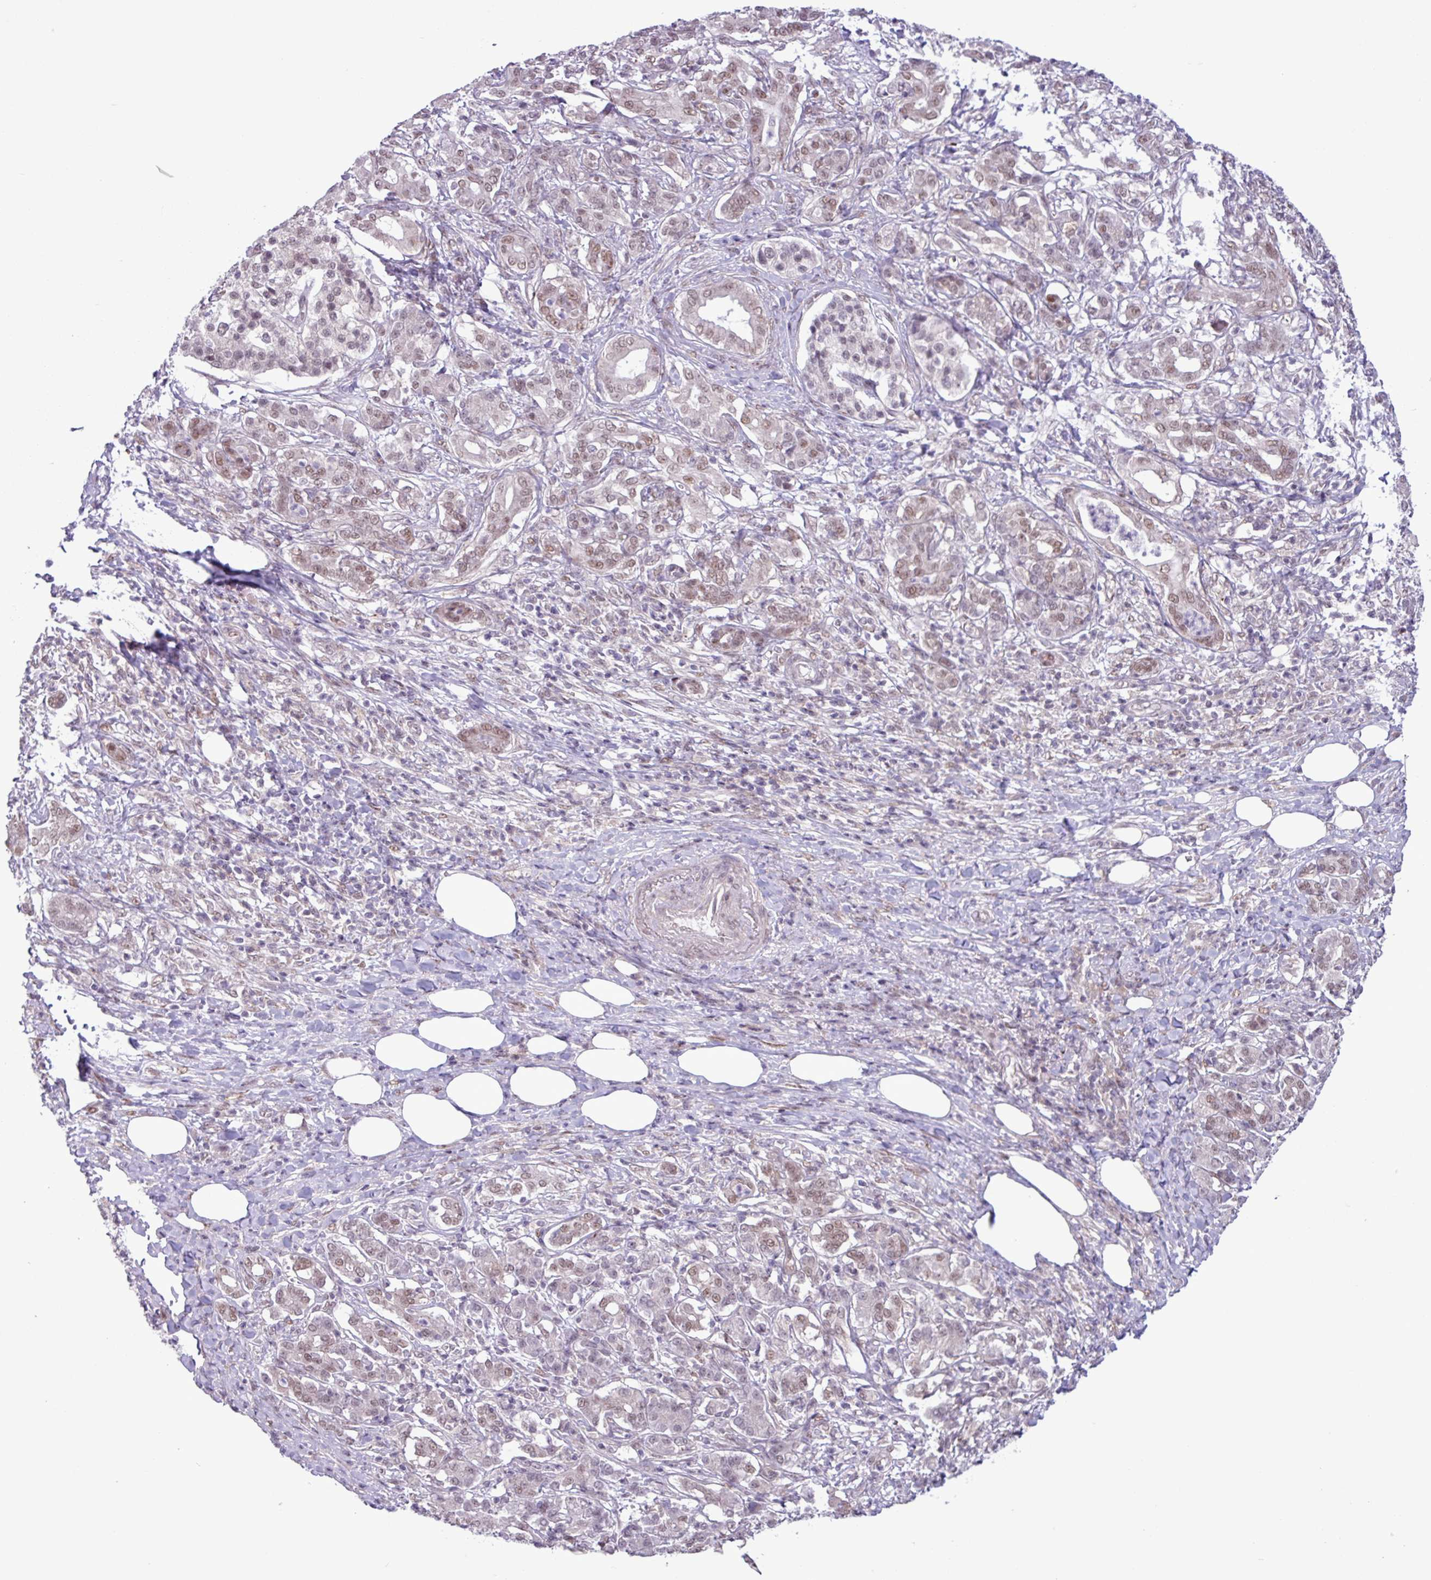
{"staining": {"intensity": "weak", "quantity": ">75%", "location": "nuclear"}, "tissue": "pancreatic cancer", "cell_type": "Tumor cells", "image_type": "cancer", "snomed": [{"axis": "morphology", "description": "Adenocarcinoma, NOS"}, {"axis": "topography", "description": "Pancreas"}], "caption": "Immunohistochemistry (DAB (3,3'-diaminobenzidine)) staining of adenocarcinoma (pancreatic) demonstrates weak nuclear protein expression in about >75% of tumor cells.", "gene": "NOTCH2", "patient": {"sex": "male", "age": 63}}